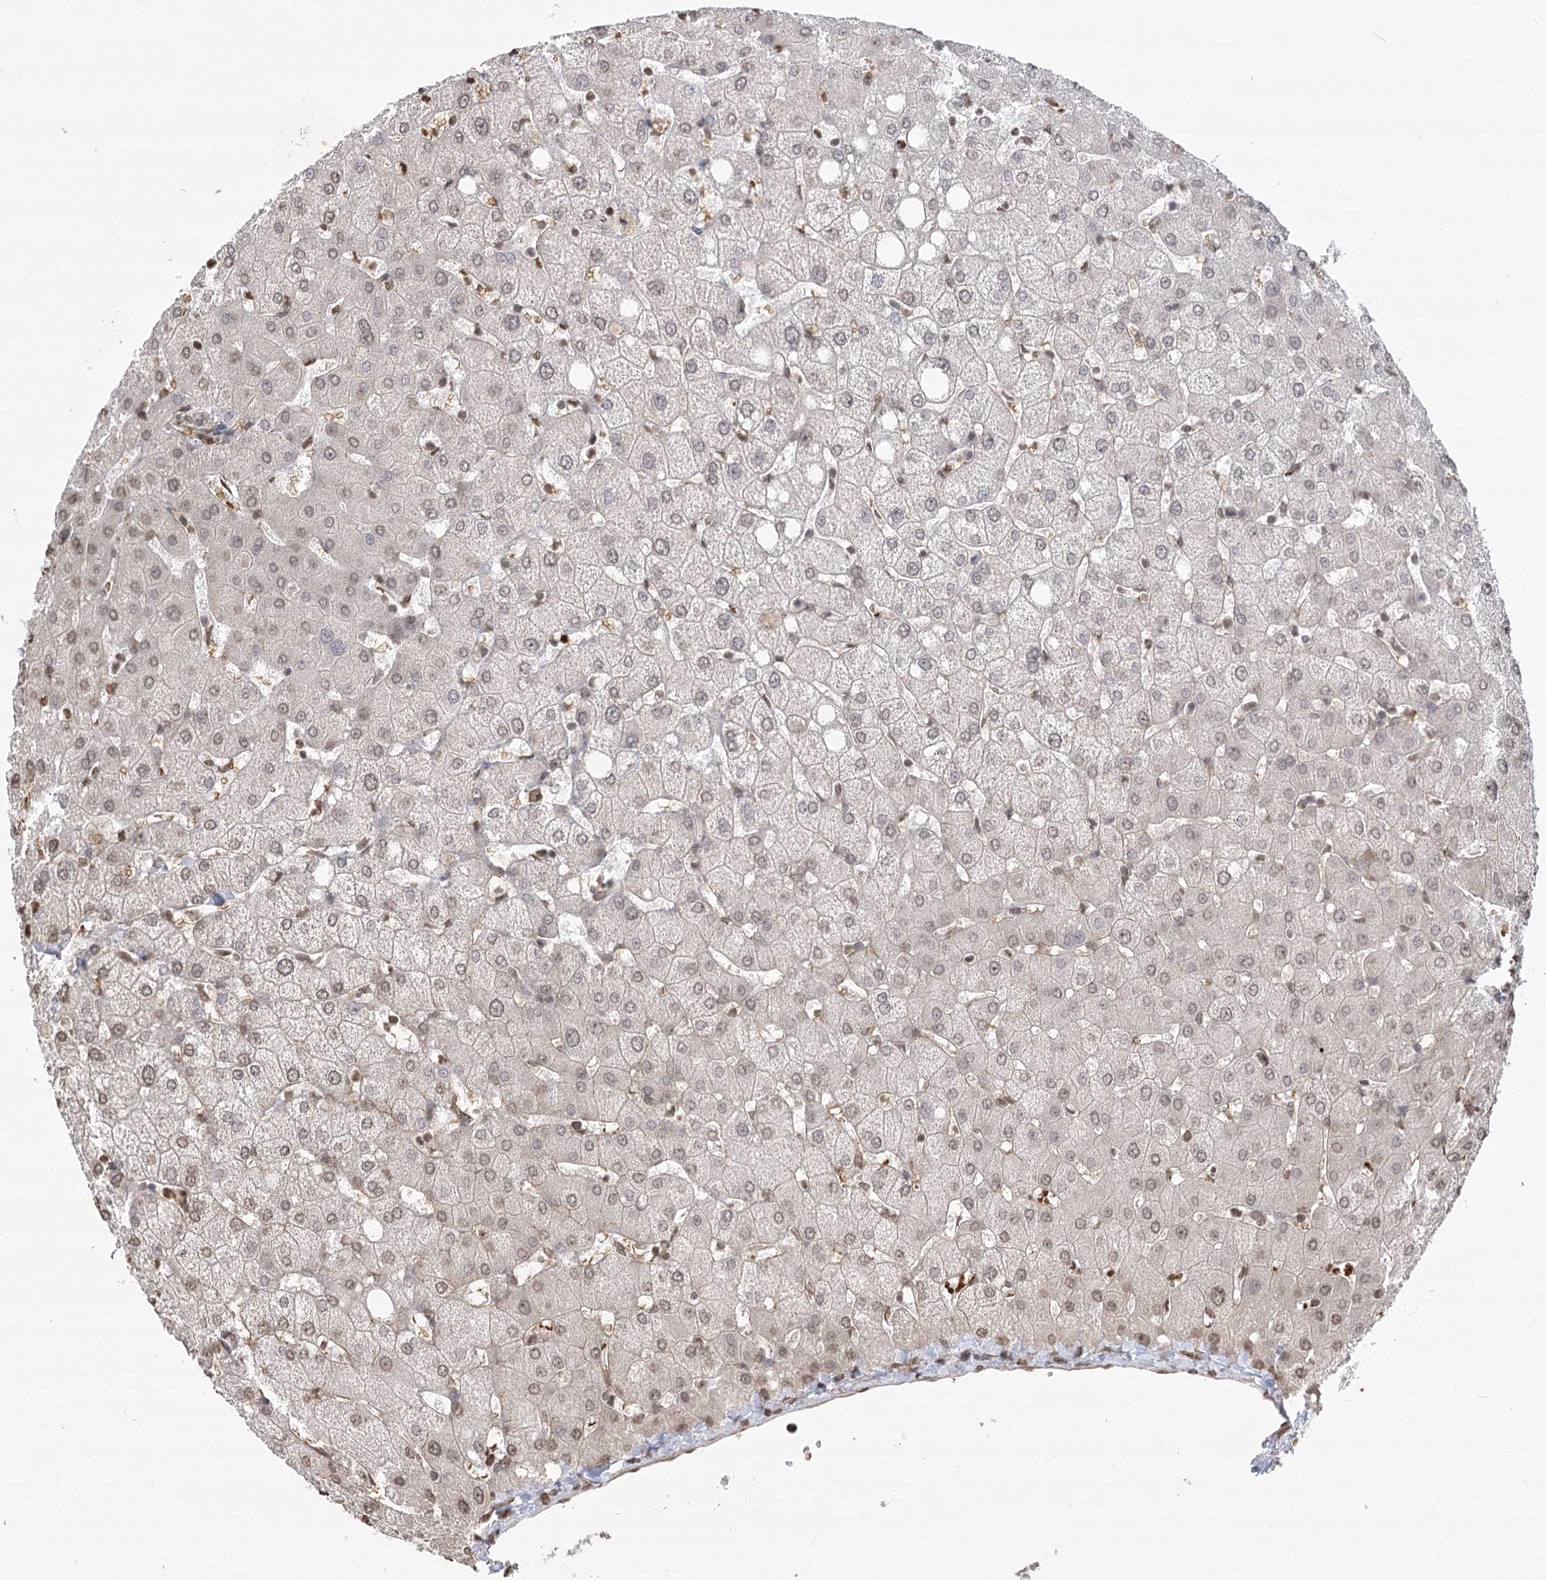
{"staining": {"intensity": "negative", "quantity": "none", "location": "none"}, "tissue": "liver", "cell_type": "Cholangiocytes", "image_type": "normal", "snomed": [{"axis": "morphology", "description": "Normal tissue, NOS"}, {"axis": "topography", "description": "Liver"}], "caption": "High power microscopy micrograph of an immunohistochemistry (IHC) image of normal liver, revealing no significant staining in cholangiocytes.", "gene": "ENSG00000275740", "patient": {"sex": "female", "age": 54}}